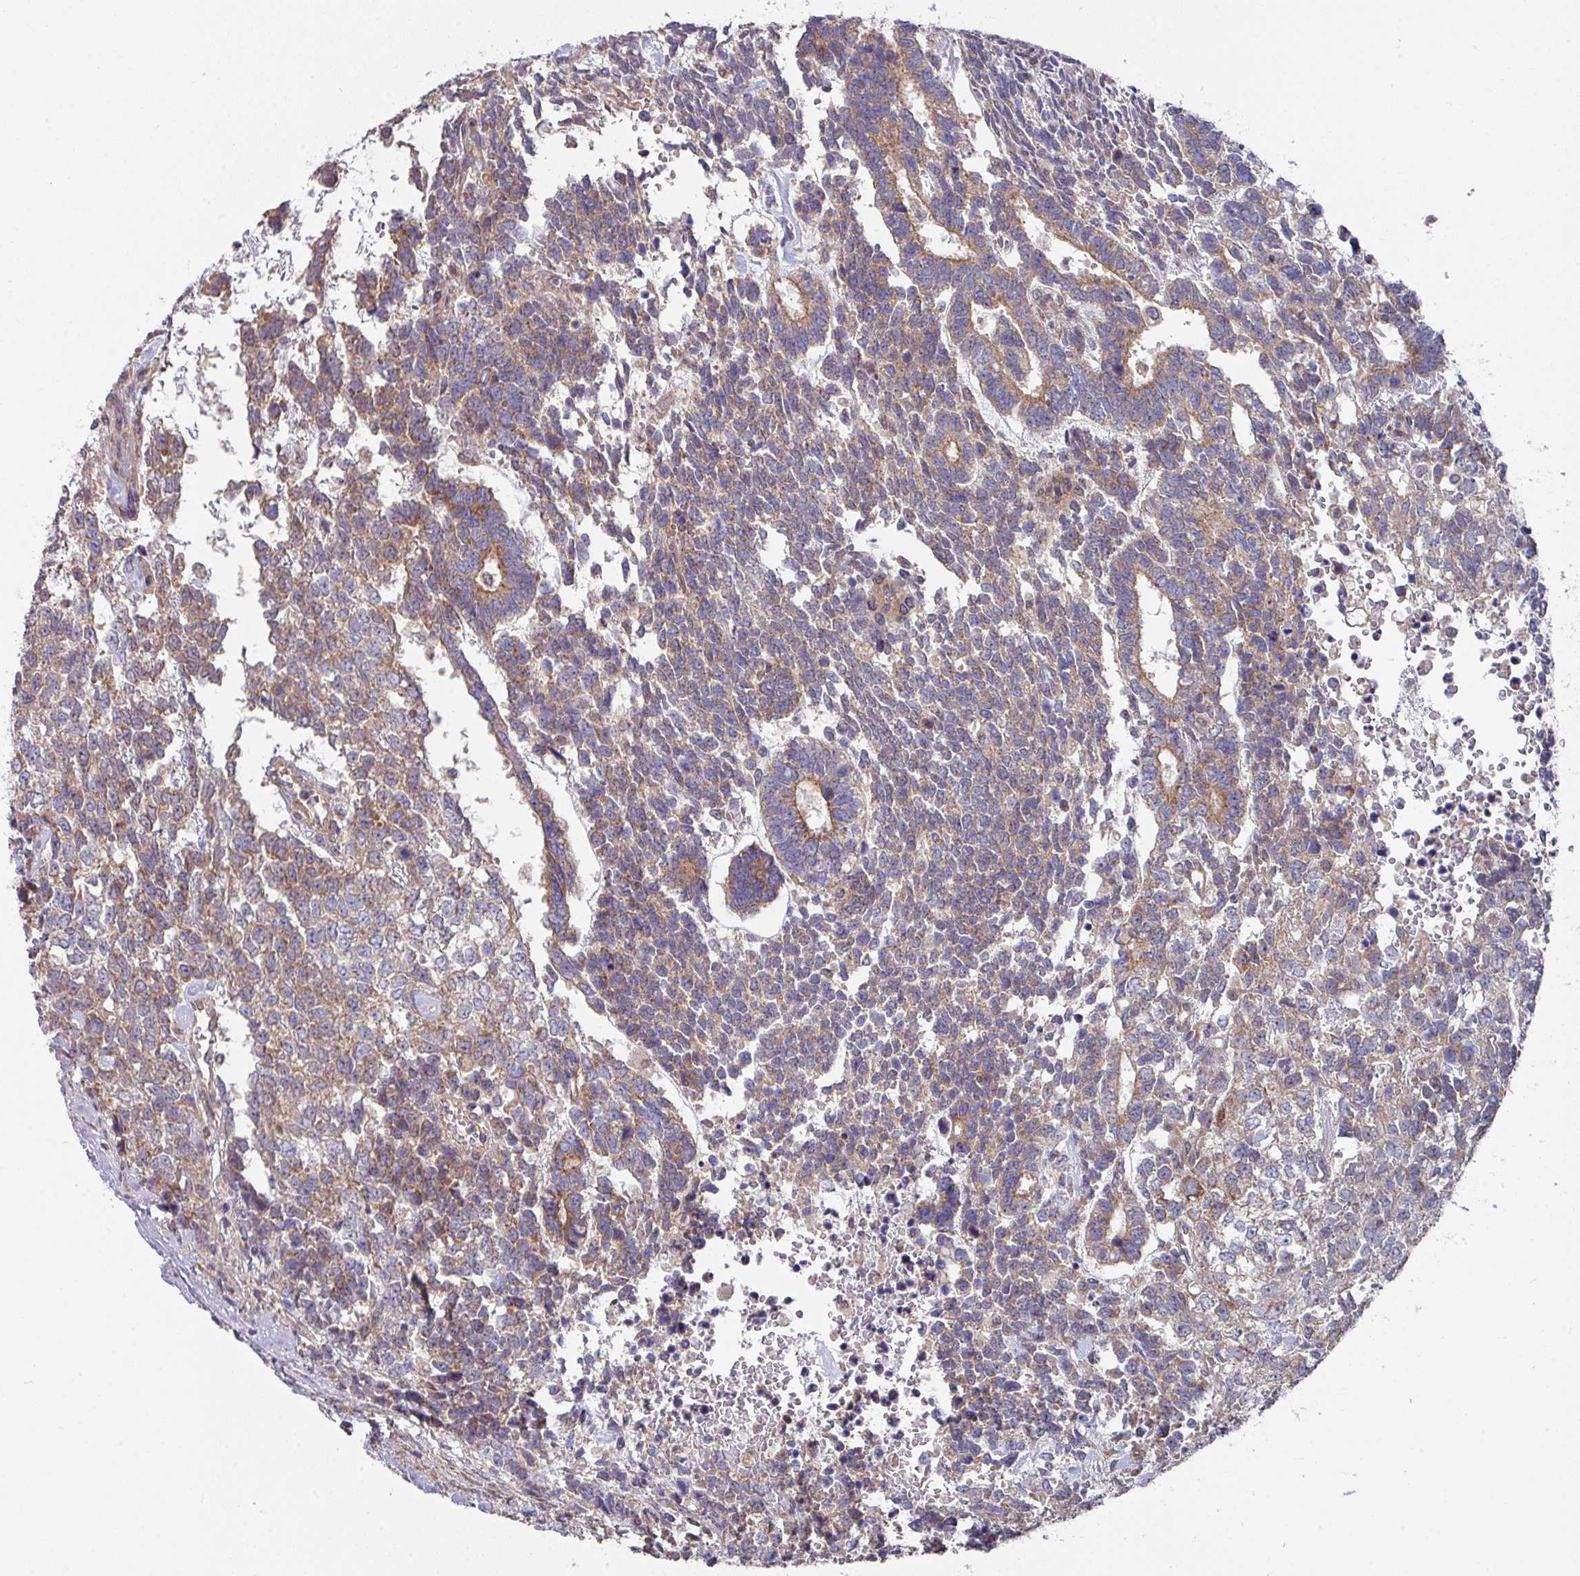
{"staining": {"intensity": "moderate", "quantity": "25%-75%", "location": "cytoplasmic/membranous"}, "tissue": "testis cancer", "cell_type": "Tumor cells", "image_type": "cancer", "snomed": [{"axis": "morphology", "description": "Carcinoma, Embryonal, NOS"}, {"axis": "topography", "description": "Testis"}], "caption": "Immunohistochemical staining of human testis embryonal carcinoma exhibits moderate cytoplasmic/membranous protein expression in about 25%-75% of tumor cells. (DAB (3,3'-diaminobenzidine) IHC with brightfield microscopy, high magnification).", "gene": "DCAF12L2", "patient": {"sex": "male", "age": 23}}